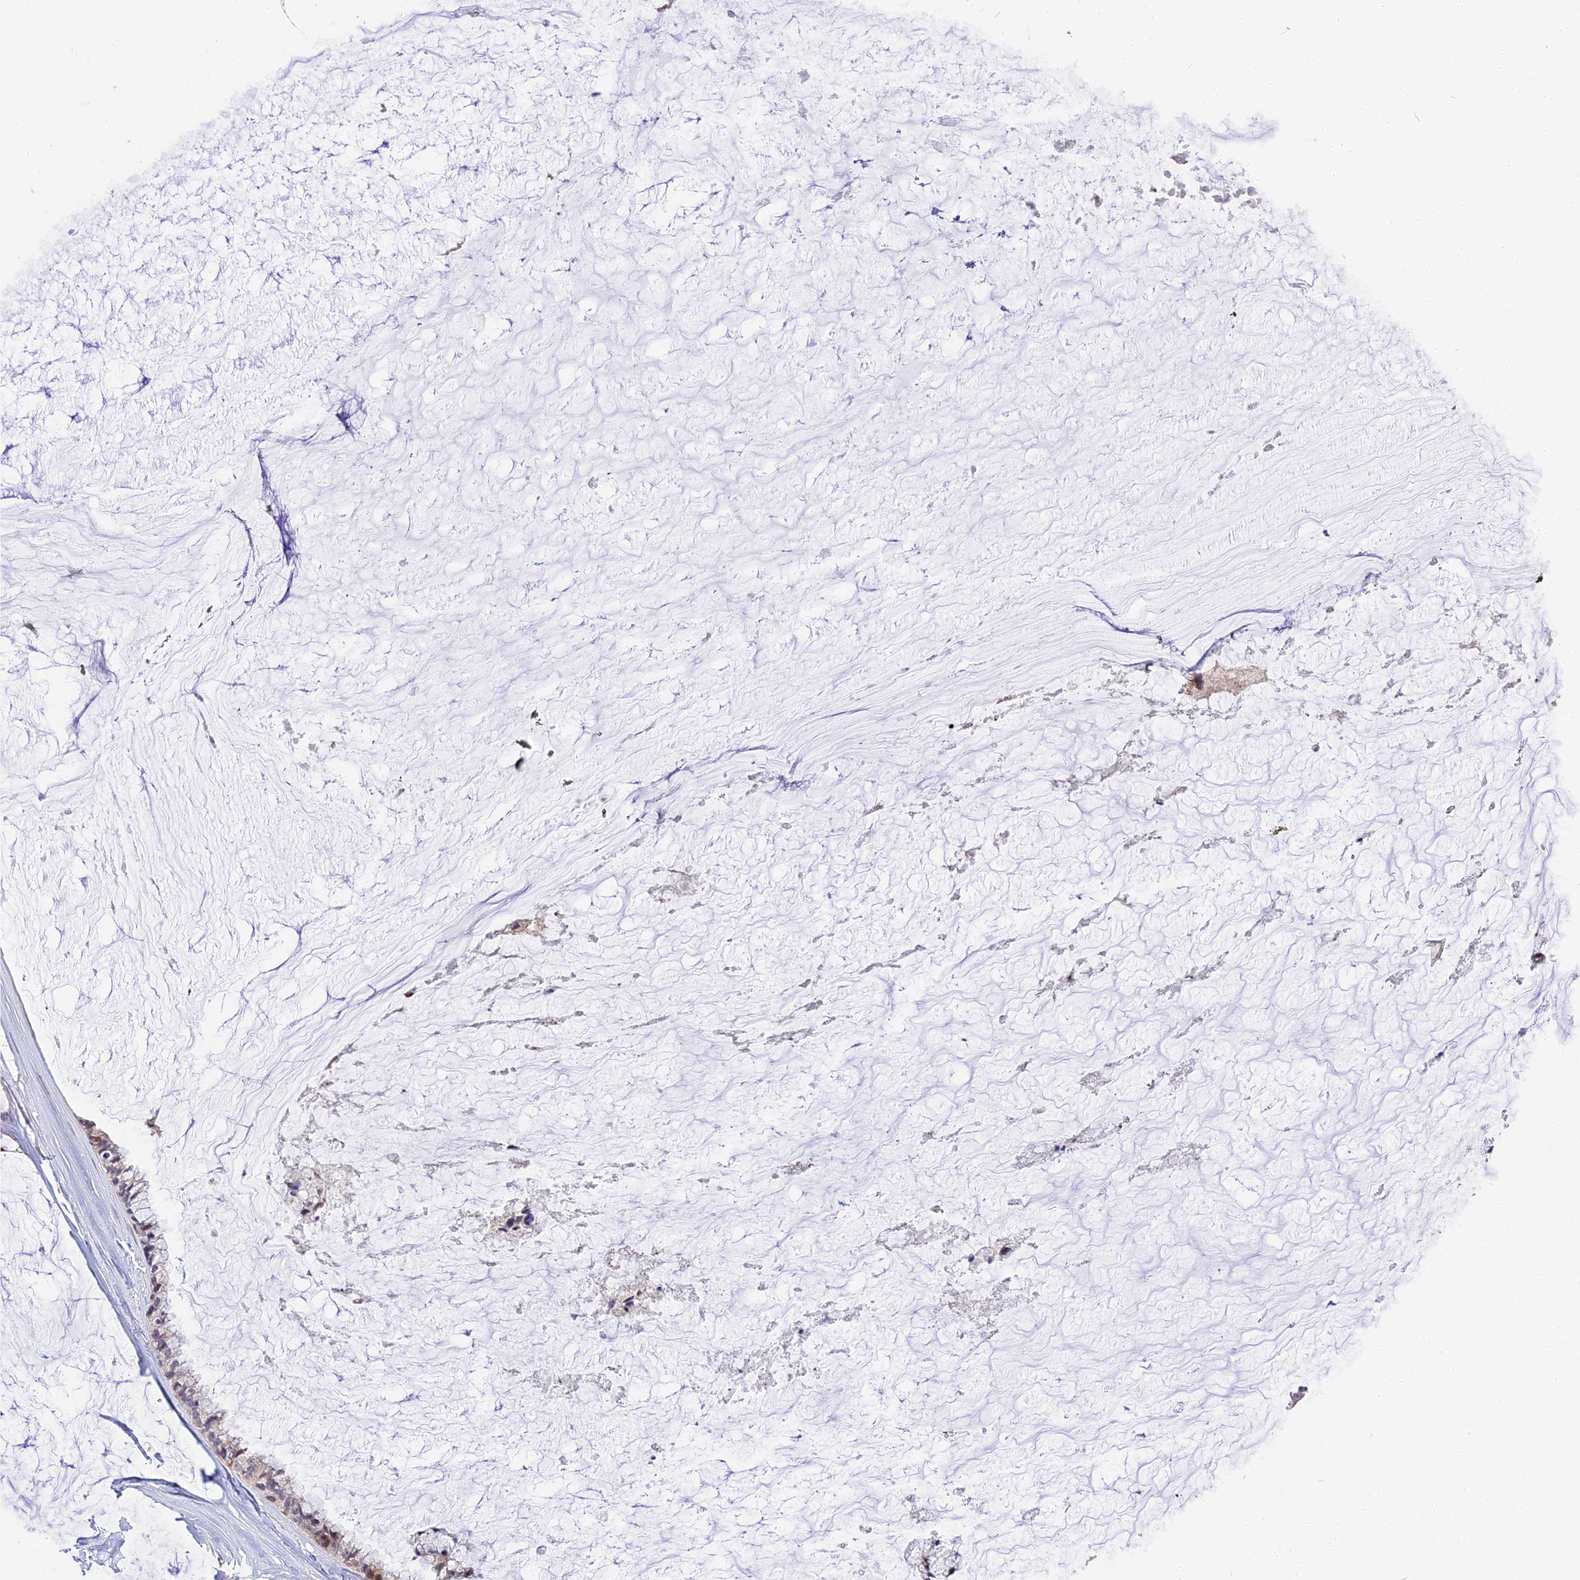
{"staining": {"intensity": "weak", "quantity": "<25%", "location": "cytoplasmic/membranous,nuclear"}, "tissue": "ovarian cancer", "cell_type": "Tumor cells", "image_type": "cancer", "snomed": [{"axis": "morphology", "description": "Cystadenocarcinoma, mucinous, NOS"}, {"axis": "topography", "description": "Ovary"}], "caption": "Histopathology image shows no protein staining in tumor cells of ovarian cancer tissue.", "gene": "MFSD2A", "patient": {"sex": "female", "age": 39}}